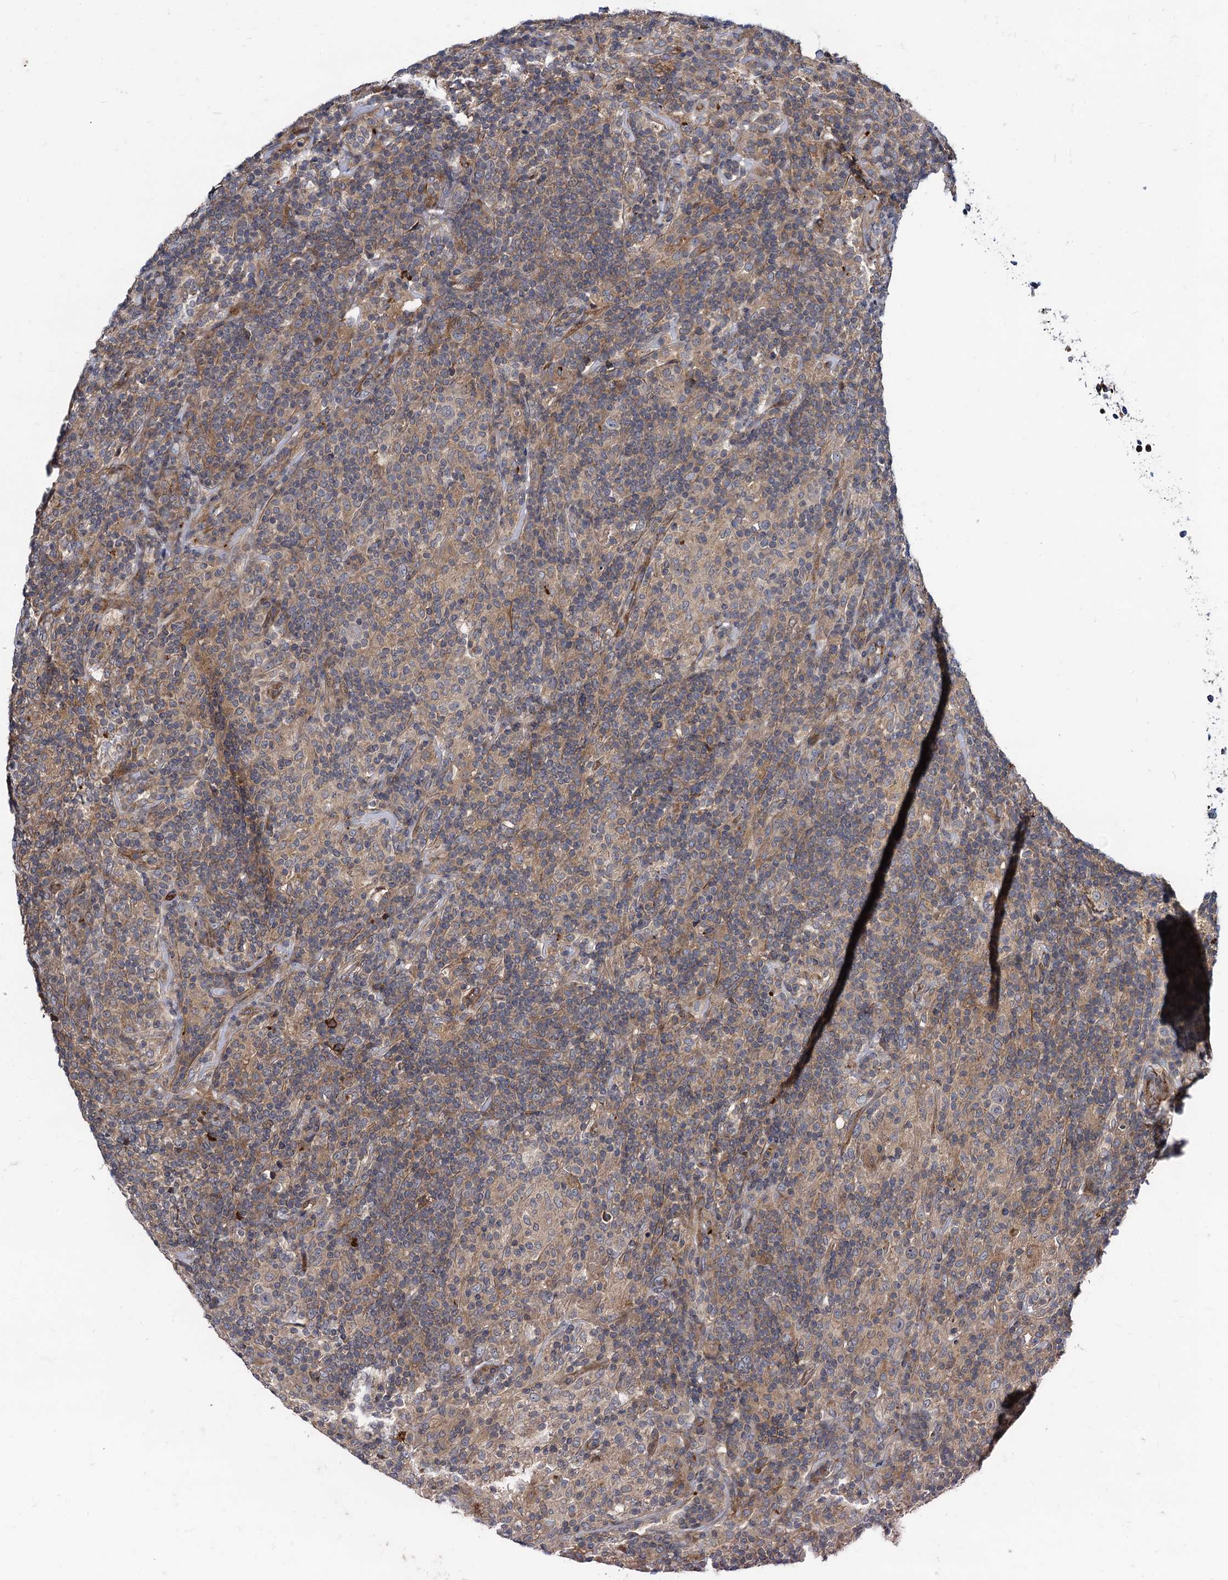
{"staining": {"intensity": "negative", "quantity": "none", "location": "none"}, "tissue": "lymphoma", "cell_type": "Tumor cells", "image_type": "cancer", "snomed": [{"axis": "morphology", "description": "Hodgkin's disease, NOS"}, {"axis": "topography", "description": "Lymph node"}], "caption": "An immunohistochemistry (IHC) image of Hodgkin's disease is shown. There is no staining in tumor cells of Hodgkin's disease.", "gene": "KXD1", "patient": {"sex": "male", "age": 70}}